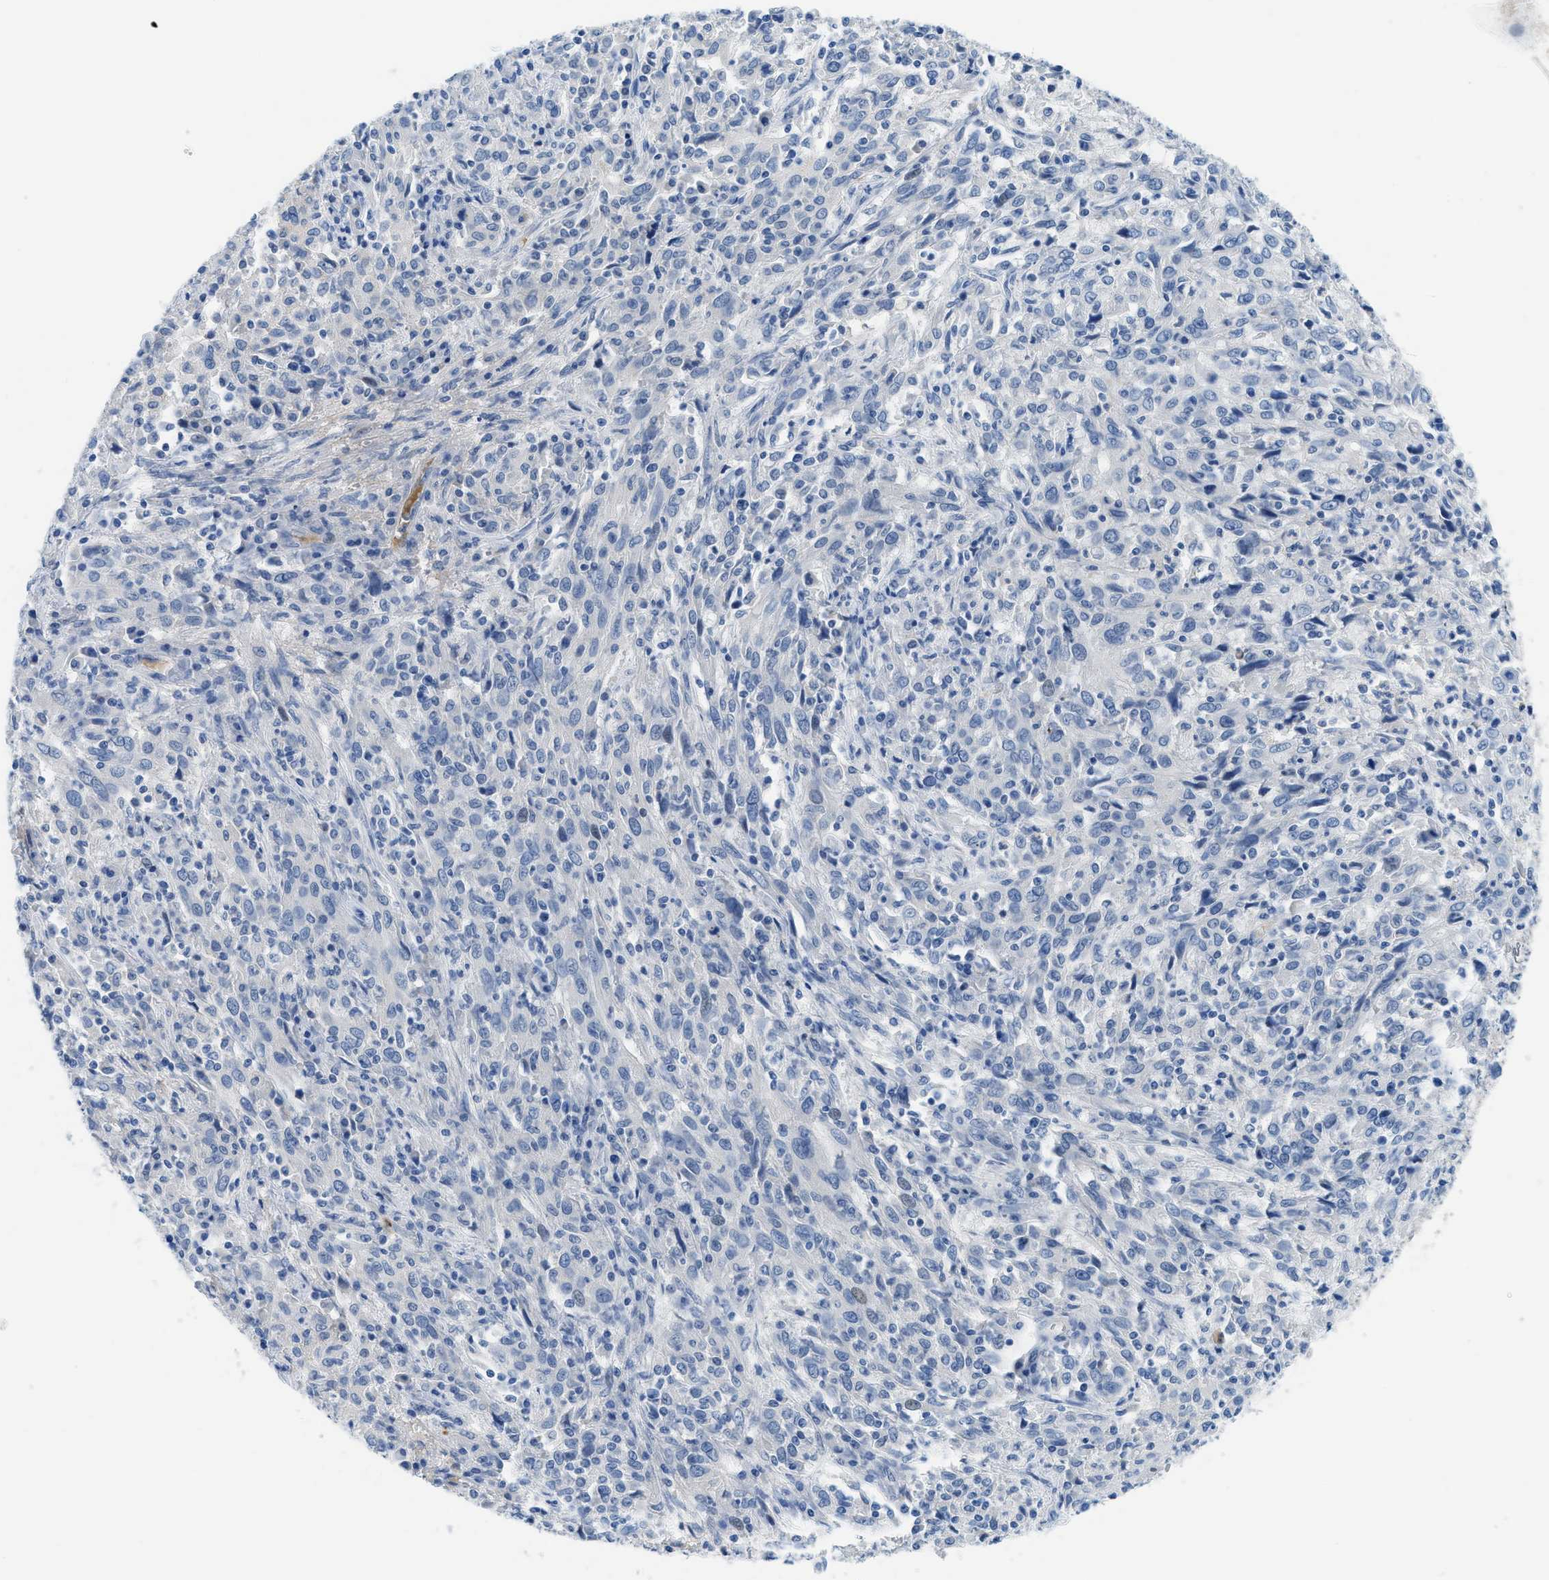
{"staining": {"intensity": "negative", "quantity": "none", "location": "none"}, "tissue": "cervical cancer", "cell_type": "Tumor cells", "image_type": "cancer", "snomed": [{"axis": "morphology", "description": "Squamous cell carcinoma, NOS"}, {"axis": "topography", "description": "Cervix"}], "caption": "IHC micrograph of neoplastic tissue: cervical cancer stained with DAB reveals no significant protein expression in tumor cells.", "gene": "MBL2", "patient": {"sex": "female", "age": 46}}